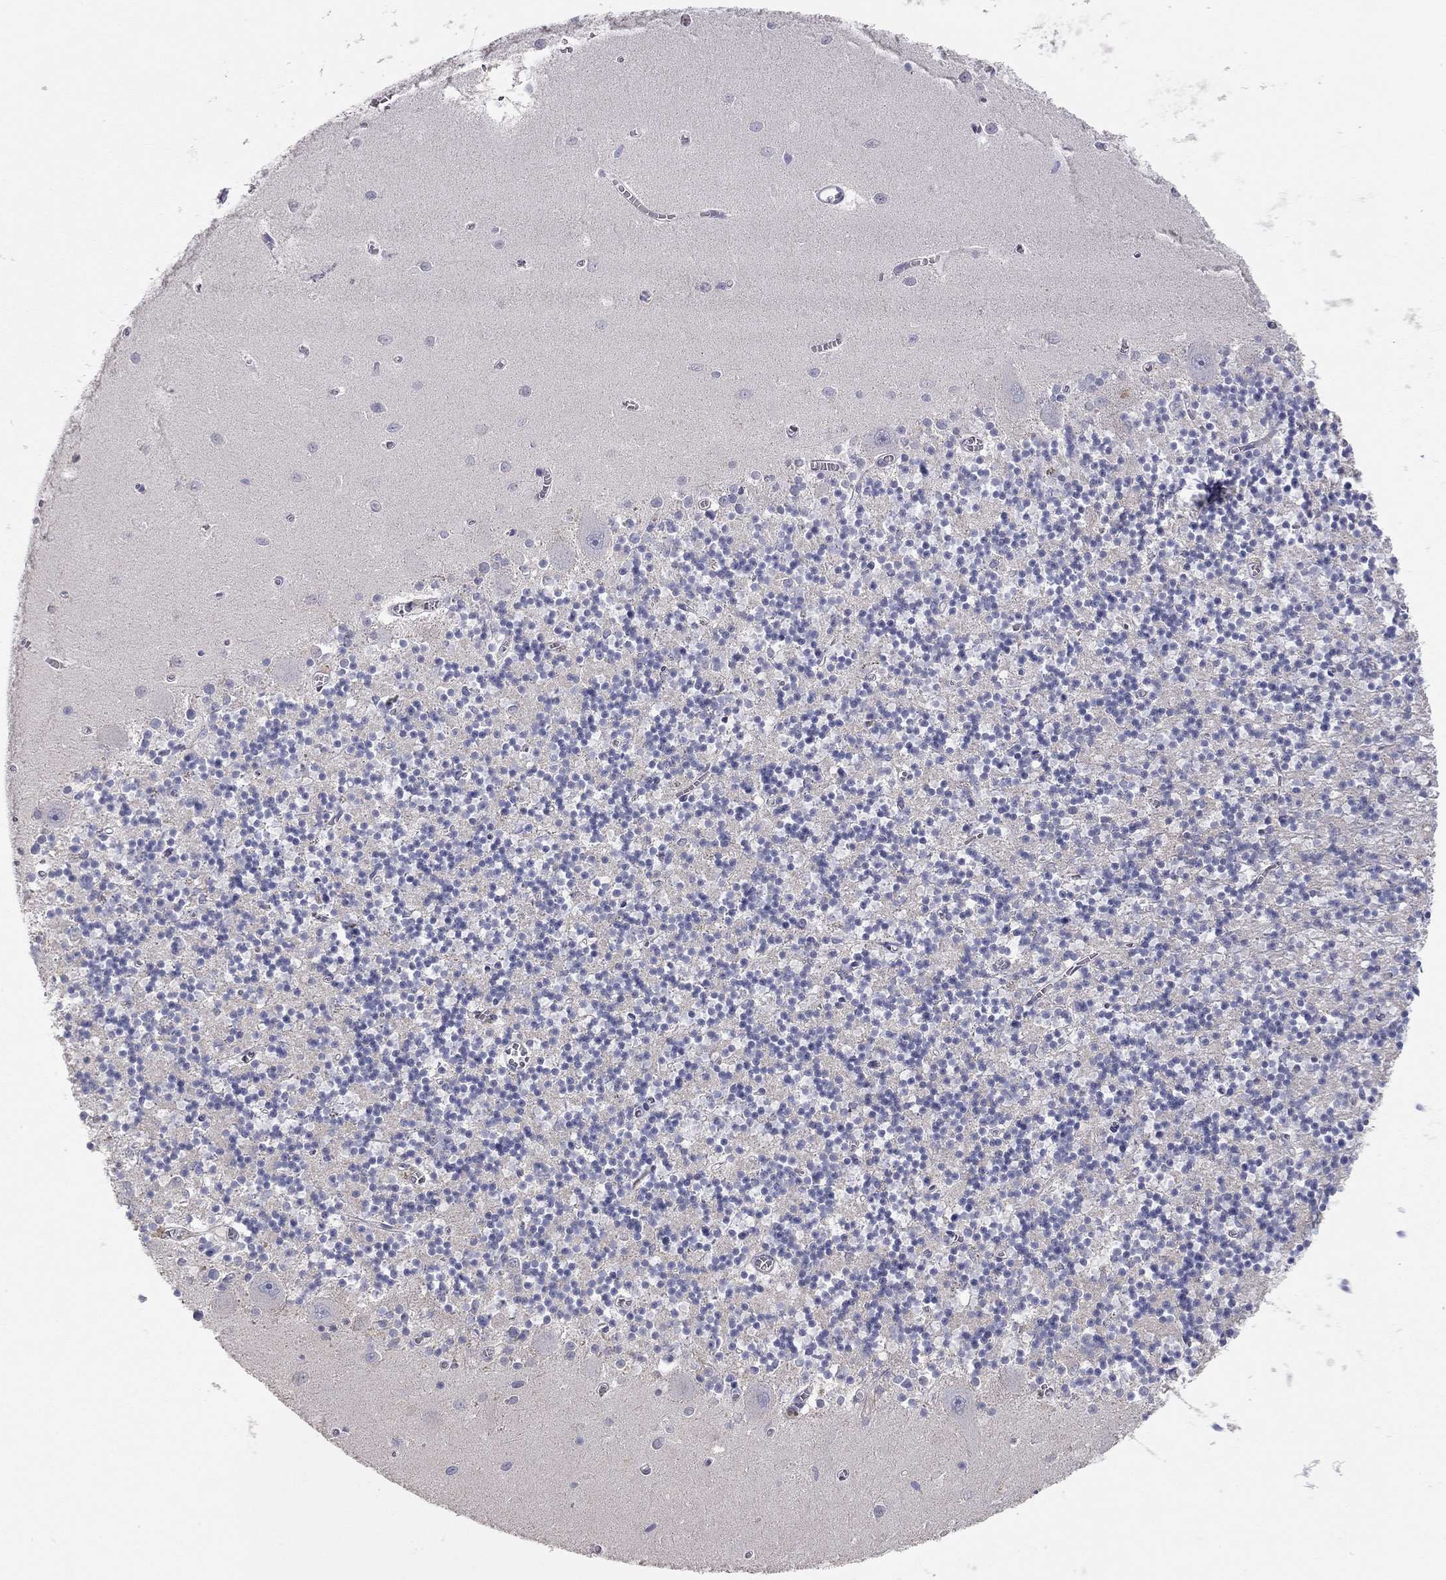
{"staining": {"intensity": "negative", "quantity": "none", "location": "none"}, "tissue": "cerebellum", "cell_type": "Cells in granular layer", "image_type": "normal", "snomed": [{"axis": "morphology", "description": "Normal tissue, NOS"}, {"axis": "topography", "description": "Cerebellum"}], "caption": "Micrograph shows no significant protein staining in cells in granular layer of benign cerebellum. (DAB (3,3'-diaminobenzidine) IHC with hematoxylin counter stain).", "gene": "PAPSS2", "patient": {"sex": "female", "age": 64}}